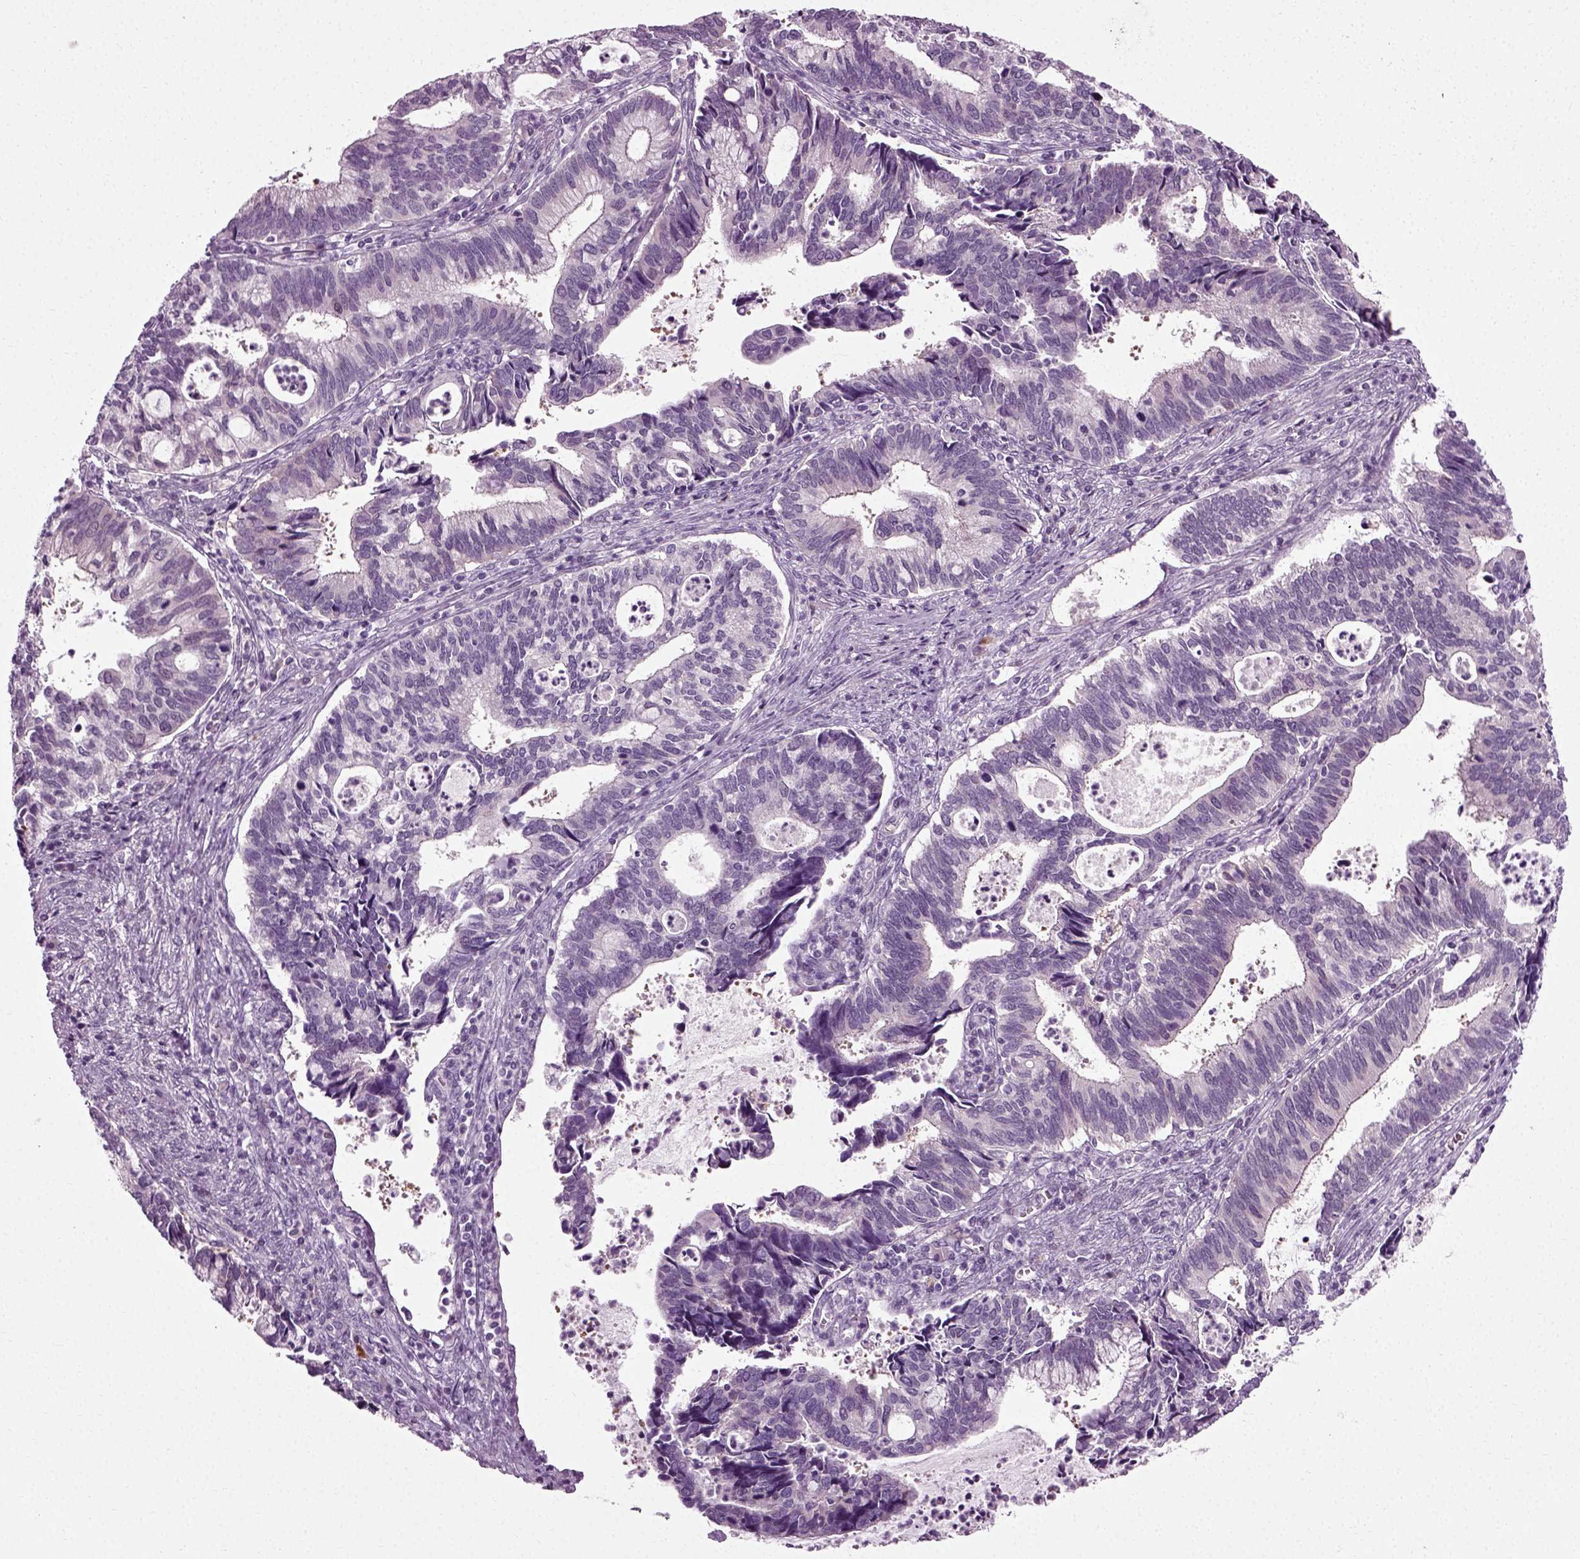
{"staining": {"intensity": "negative", "quantity": "none", "location": "none"}, "tissue": "cervical cancer", "cell_type": "Tumor cells", "image_type": "cancer", "snomed": [{"axis": "morphology", "description": "Adenocarcinoma, NOS"}, {"axis": "topography", "description": "Cervix"}], "caption": "The histopathology image reveals no significant staining in tumor cells of adenocarcinoma (cervical).", "gene": "SCG5", "patient": {"sex": "female", "age": 42}}